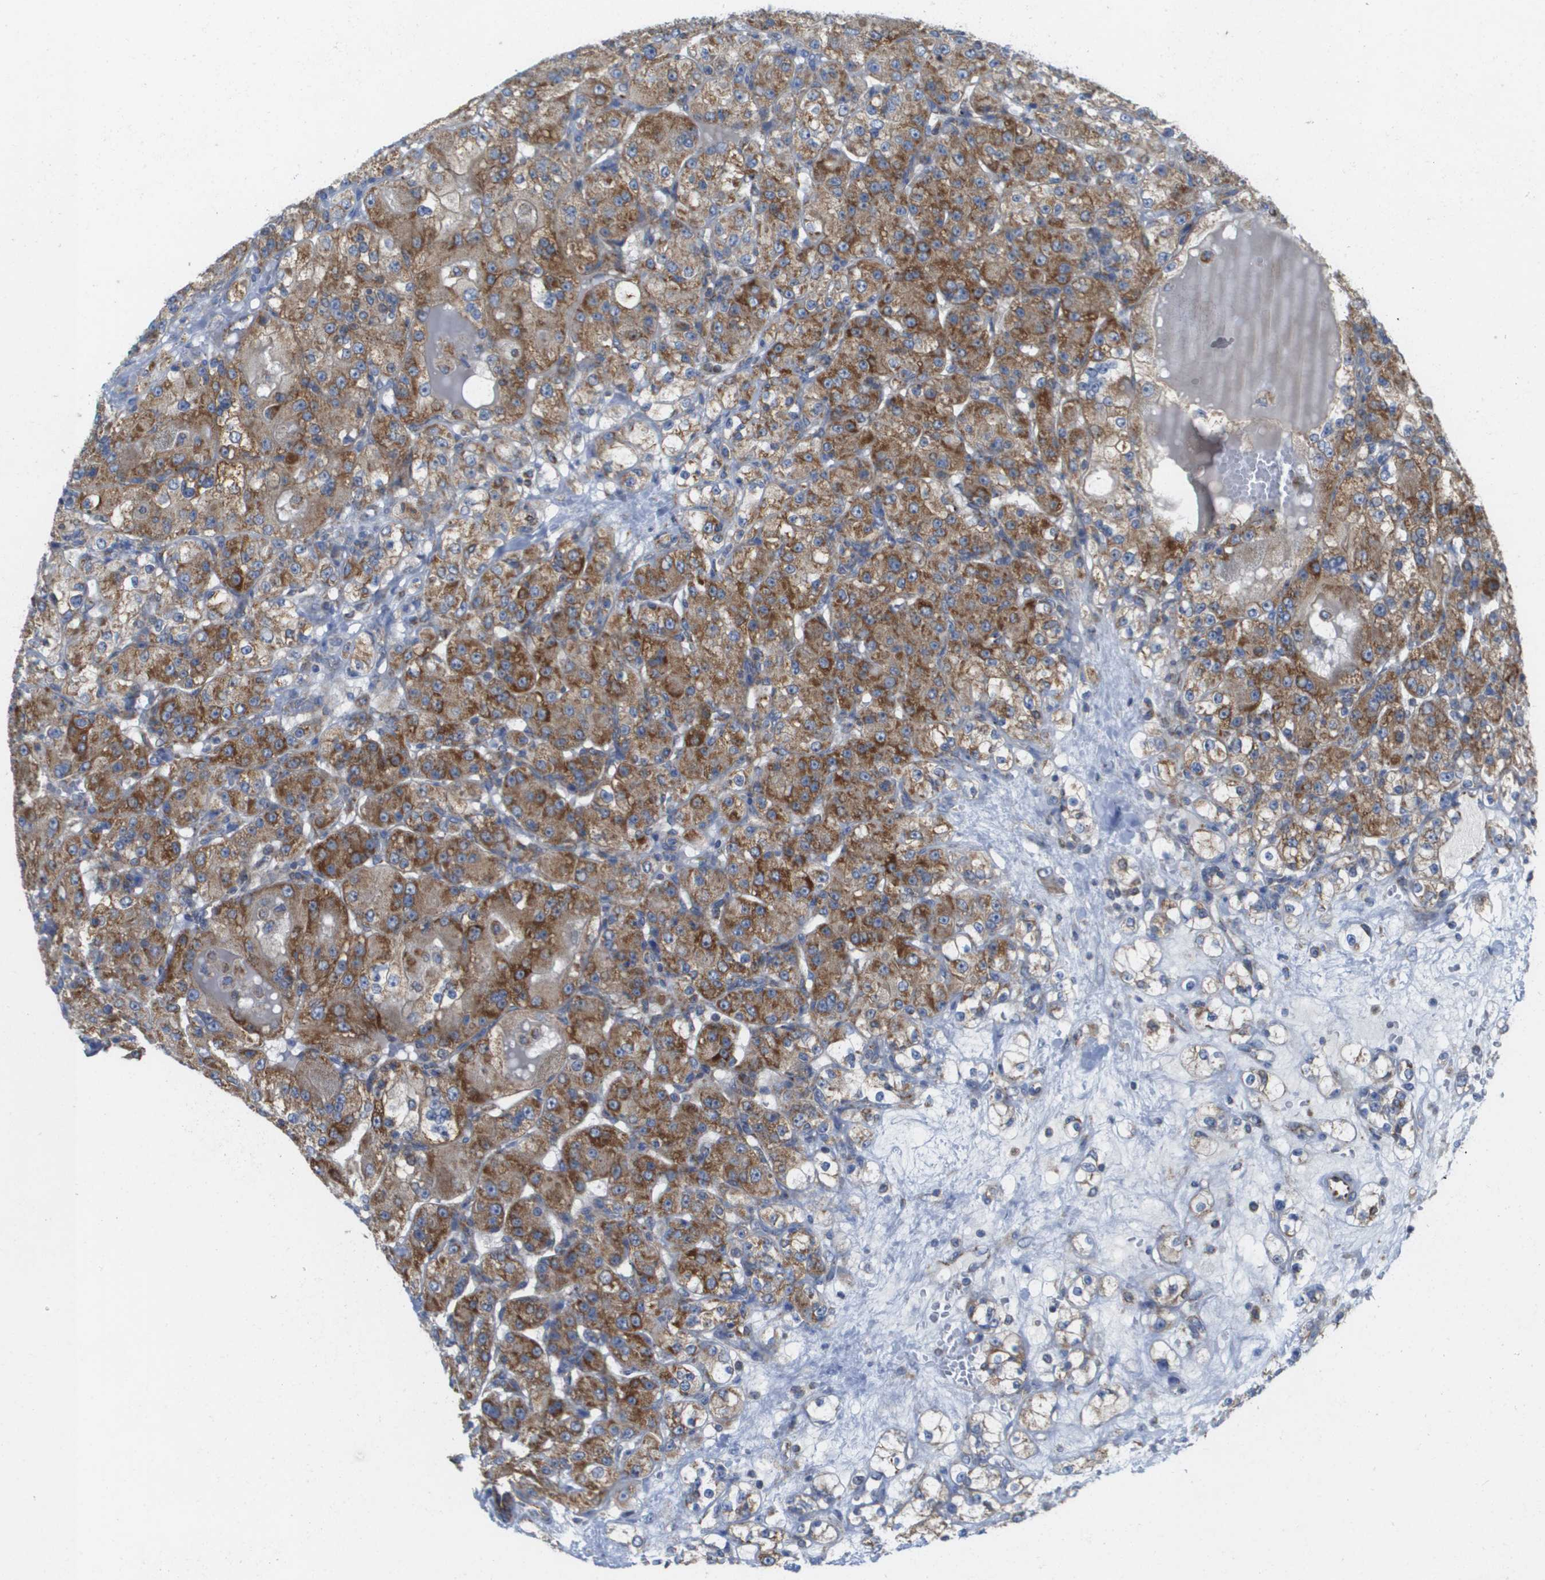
{"staining": {"intensity": "moderate", "quantity": ">75%", "location": "cytoplasmic/membranous"}, "tissue": "renal cancer", "cell_type": "Tumor cells", "image_type": "cancer", "snomed": [{"axis": "morphology", "description": "Normal tissue, NOS"}, {"axis": "morphology", "description": "Adenocarcinoma, NOS"}, {"axis": "topography", "description": "Kidney"}], "caption": "There is medium levels of moderate cytoplasmic/membranous staining in tumor cells of renal adenocarcinoma, as demonstrated by immunohistochemical staining (brown color).", "gene": "FIS1", "patient": {"sex": "male", "age": 61}}